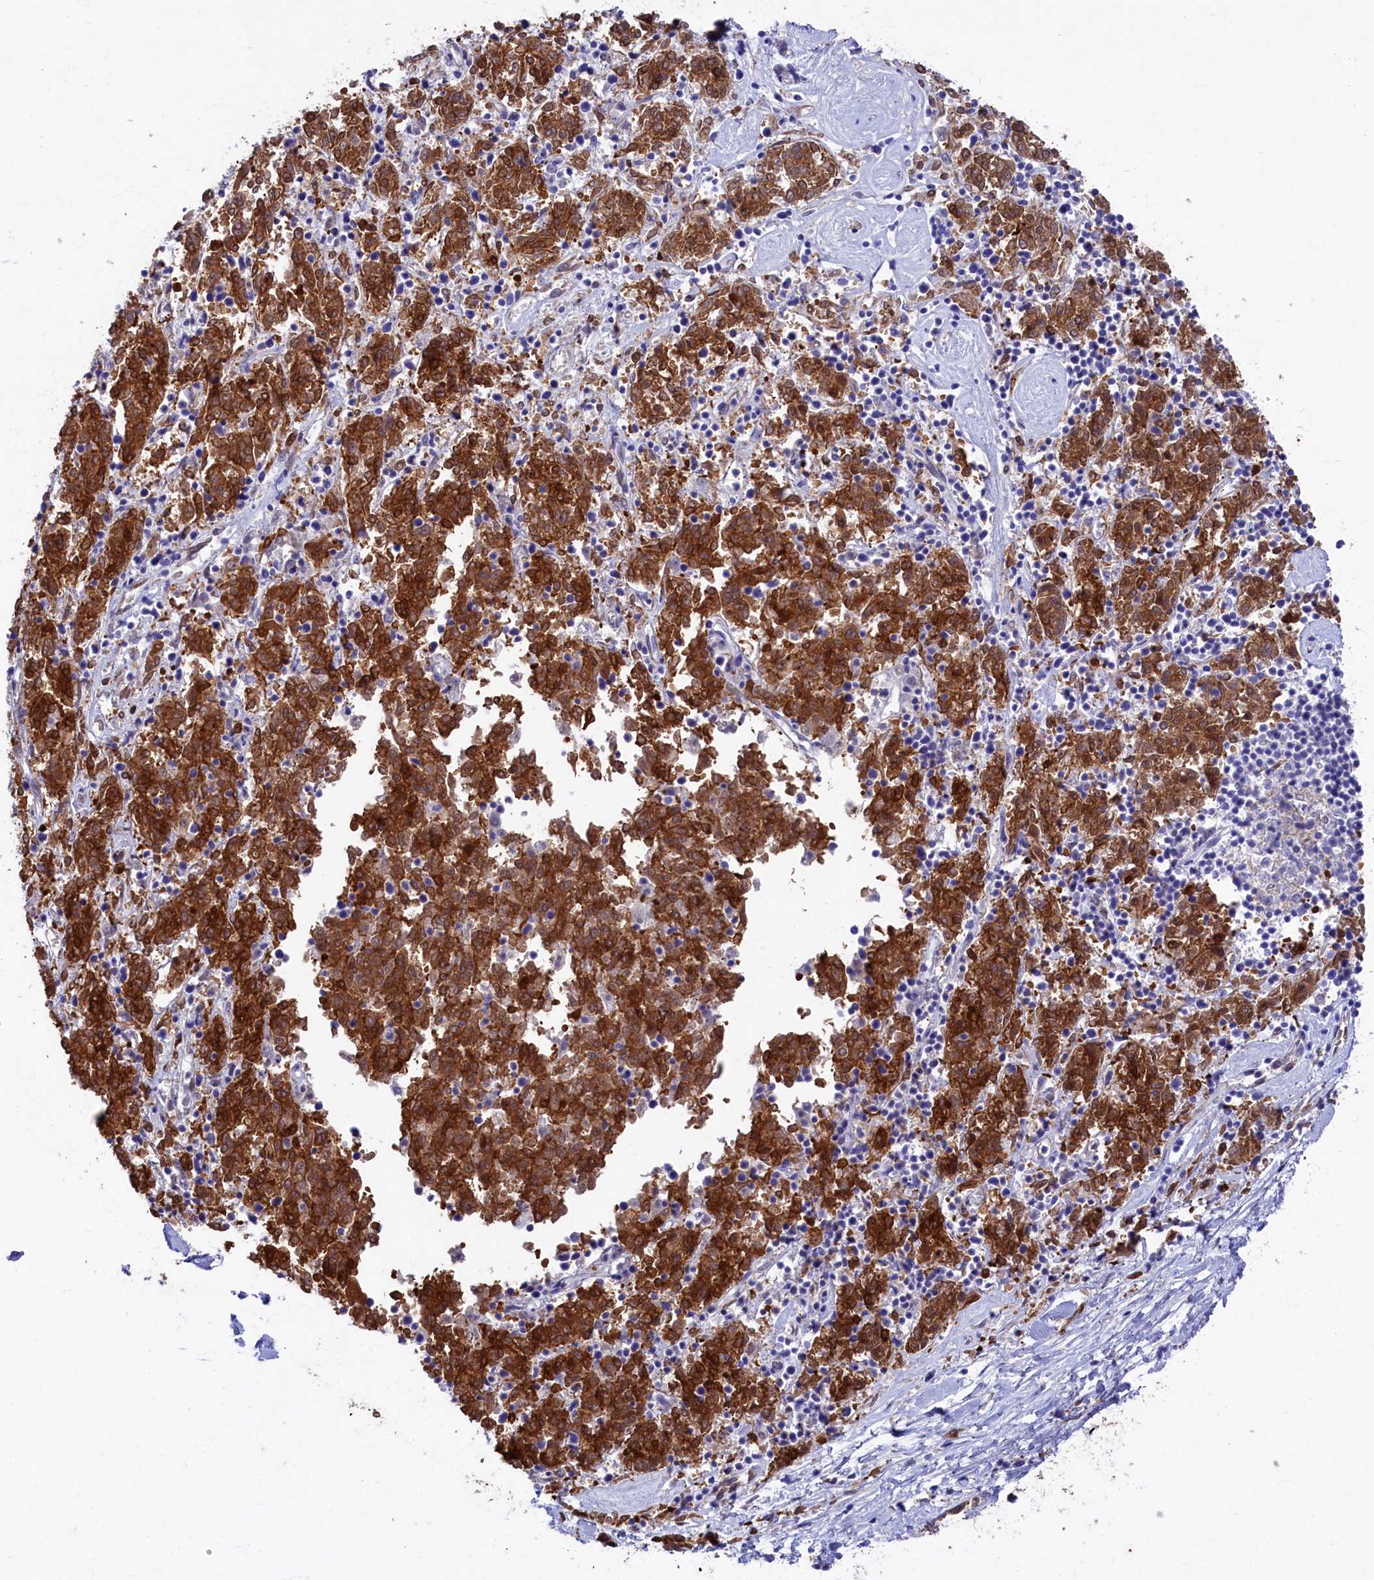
{"staining": {"intensity": "strong", "quantity": "25%-75%", "location": "cytoplasmic/membranous"}, "tissue": "melanoma", "cell_type": "Tumor cells", "image_type": "cancer", "snomed": [{"axis": "morphology", "description": "Malignant melanoma, NOS"}, {"axis": "topography", "description": "Skin"}], "caption": "Melanoma tissue shows strong cytoplasmic/membranous positivity in approximately 25%-75% of tumor cells, visualized by immunohistochemistry.", "gene": "LHFPL4", "patient": {"sex": "female", "age": 72}}